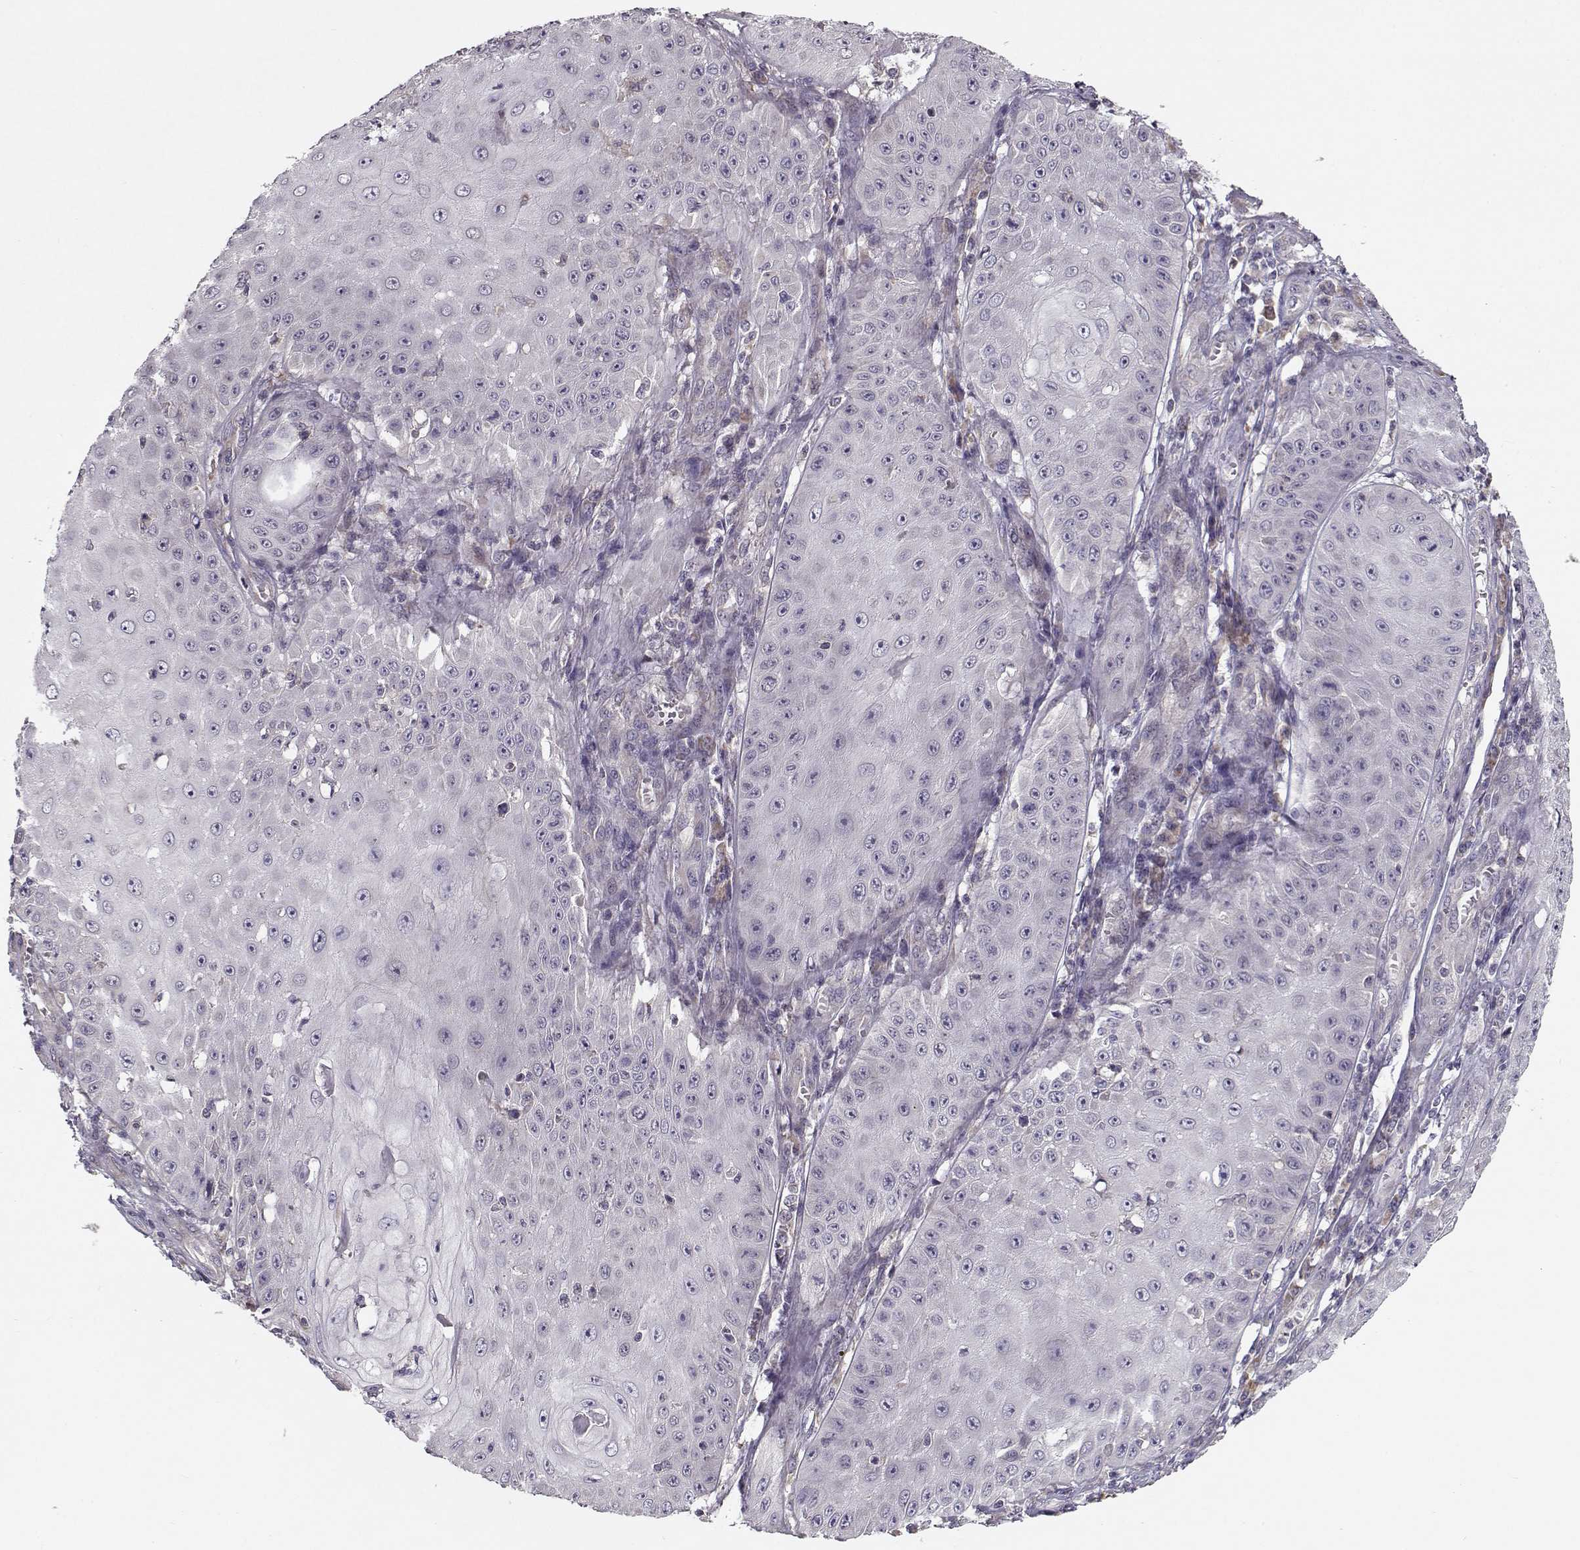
{"staining": {"intensity": "negative", "quantity": "none", "location": "none"}, "tissue": "skin cancer", "cell_type": "Tumor cells", "image_type": "cancer", "snomed": [{"axis": "morphology", "description": "Squamous cell carcinoma, NOS"}, {"axis": "topography", "description": "Skin"}], "caption": "This is a photomicrograph of immunohistochemistry staining of squamous cell carcinoma (skin), which shows no expression in tumor cells.", "gene": "ENTPD8", "patient": {"sex": "male", "age": 70}}